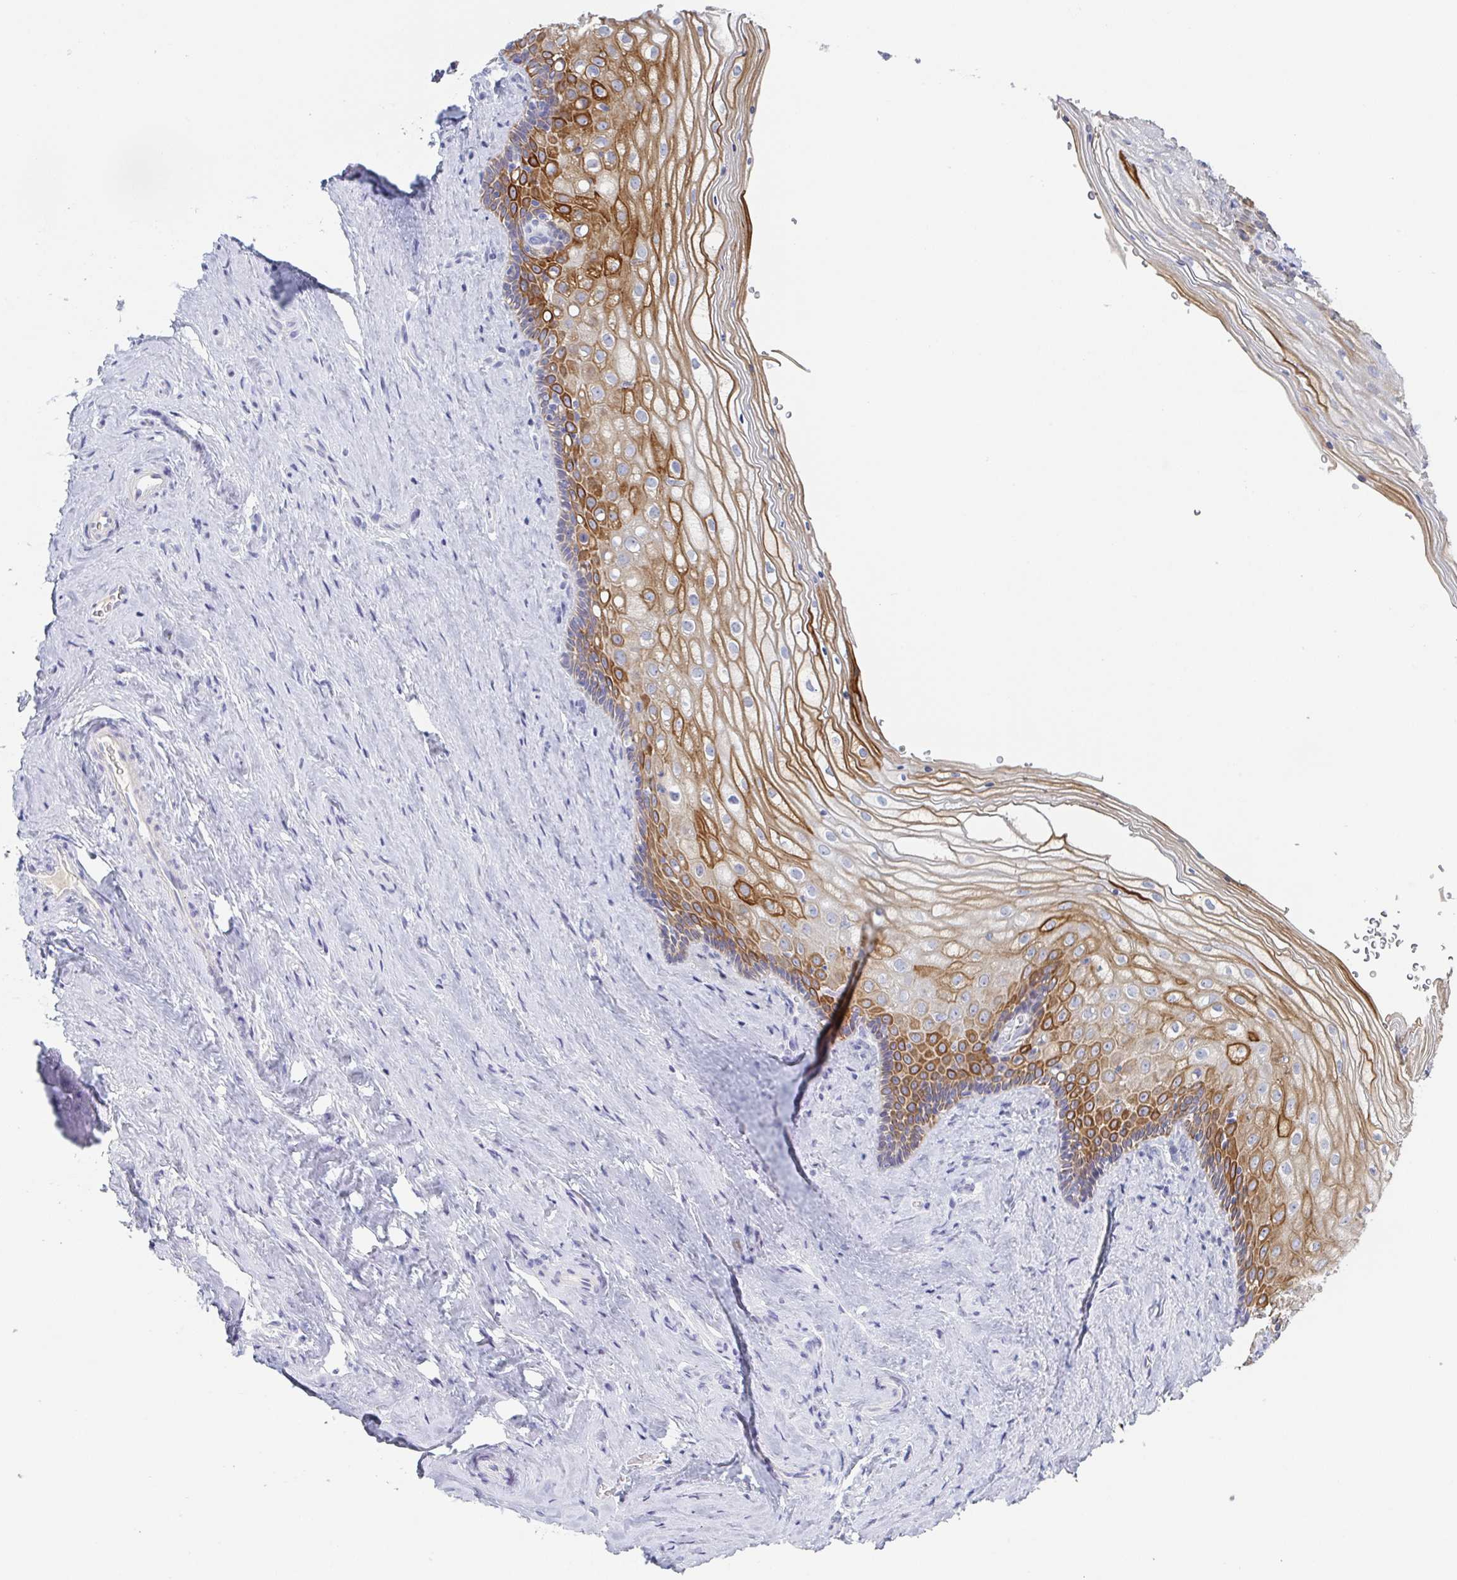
{"staining": {"intensity": "moderate", "quantity": ">75%", "location": "cytoplasmic/membranous"}, "tissue": "vagina", "cell_type": "Squamous epithelial cells", "image_type": "normal", "snomed": [{"axis": "morphology", "description": "Normal tissue, NOS"}, {"axis": "topography", "description": "Vagina"}], "caption": "A brown stain labels moderate cytoplasmic/membranous staining of a protein in squamous epithelial cells of normal vagina.", "gene": "RHOV", "patient": {"sex": "female", "age": 42}}